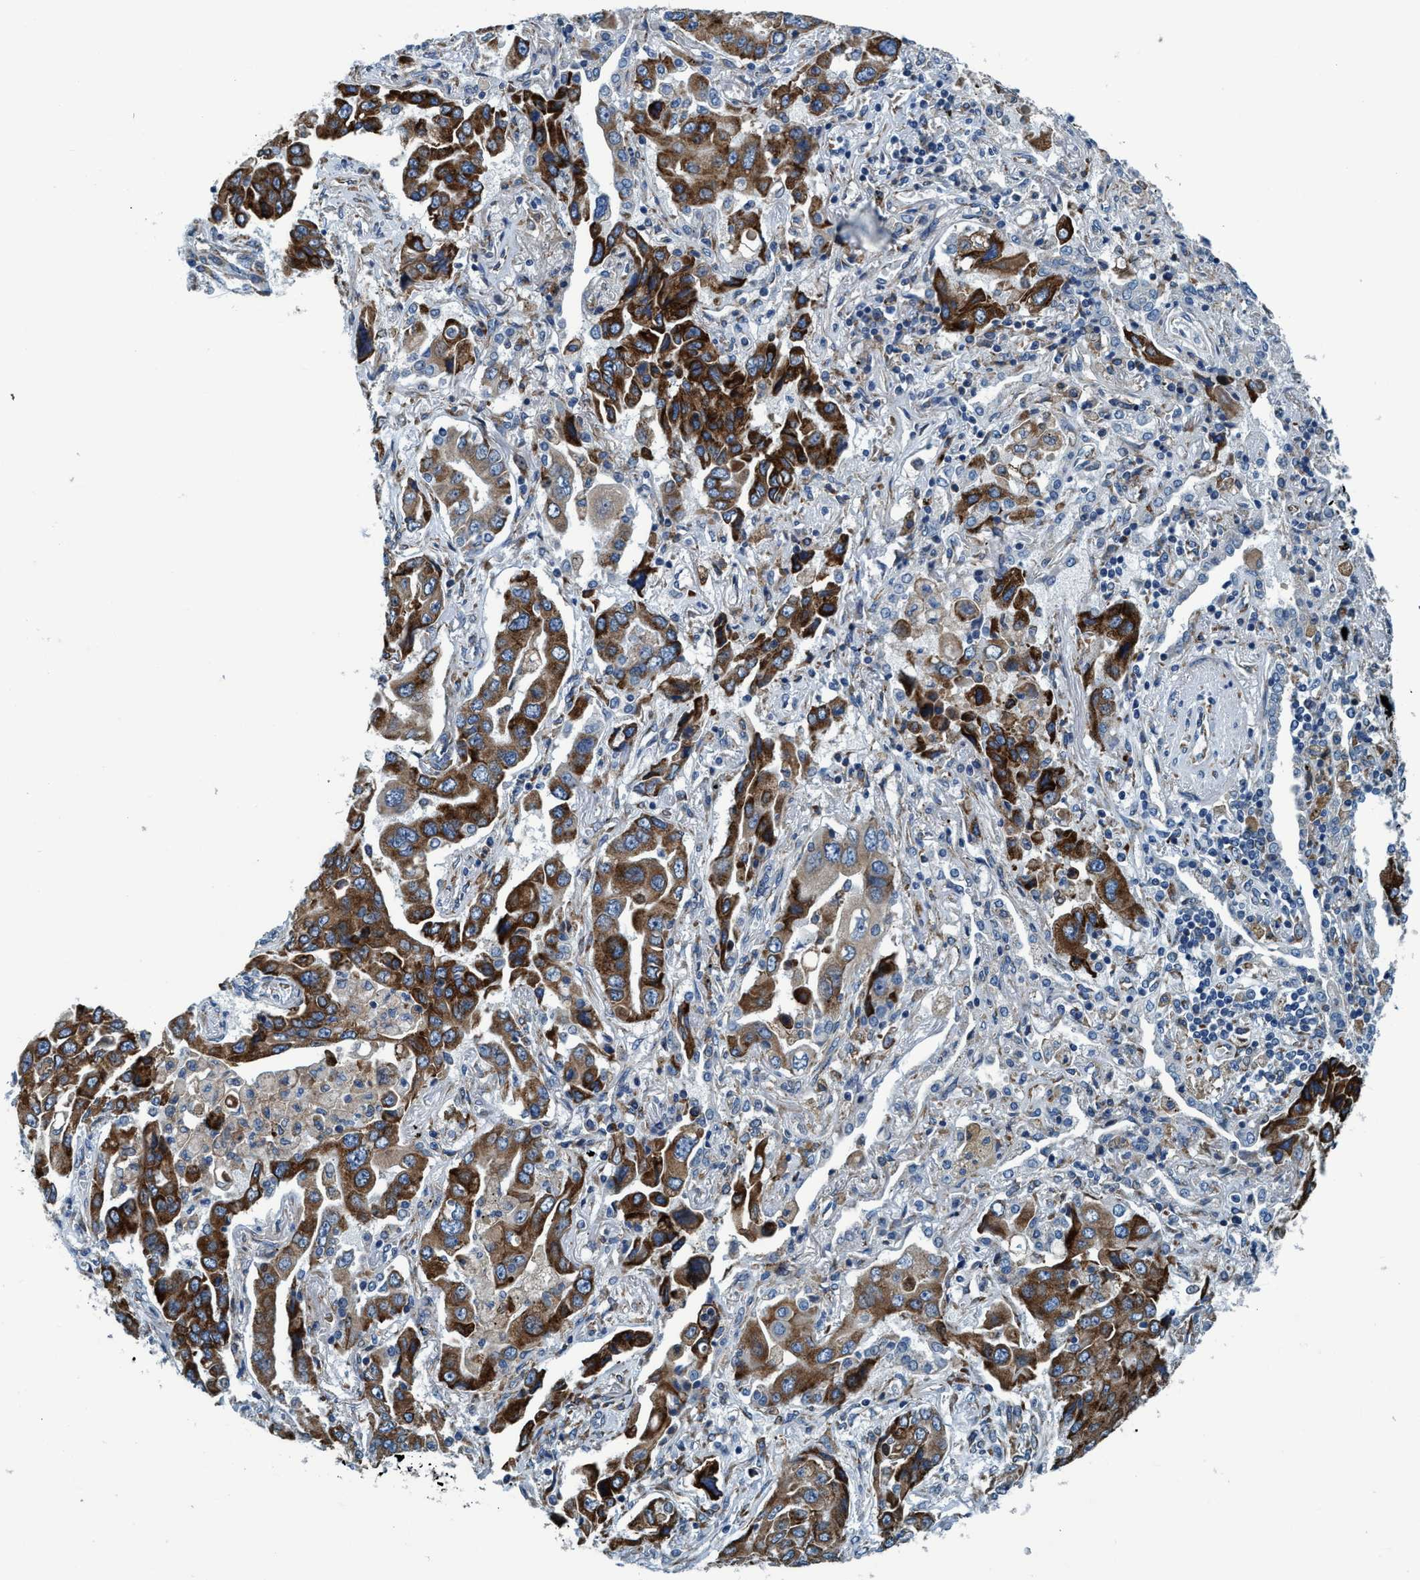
{"staining": {"intensity": "strong", "quantity": ">75%", "location": "cytoplasmic/membranous"}, "tissue": "lung cancer", "cell_type": "Tumor cells", "image_type": "cancer", "snomed": [{"axis": "morphology", "description": "Adenocarcinoma, NOS"}, {"axis": "topography", "description": "Lung"}], "caption": "Human lung cancer stained with a protein marker reveals strong staining in tumor cells.", "gene": "ARMC9", "patient": {"sex": "female", "age": 65}}